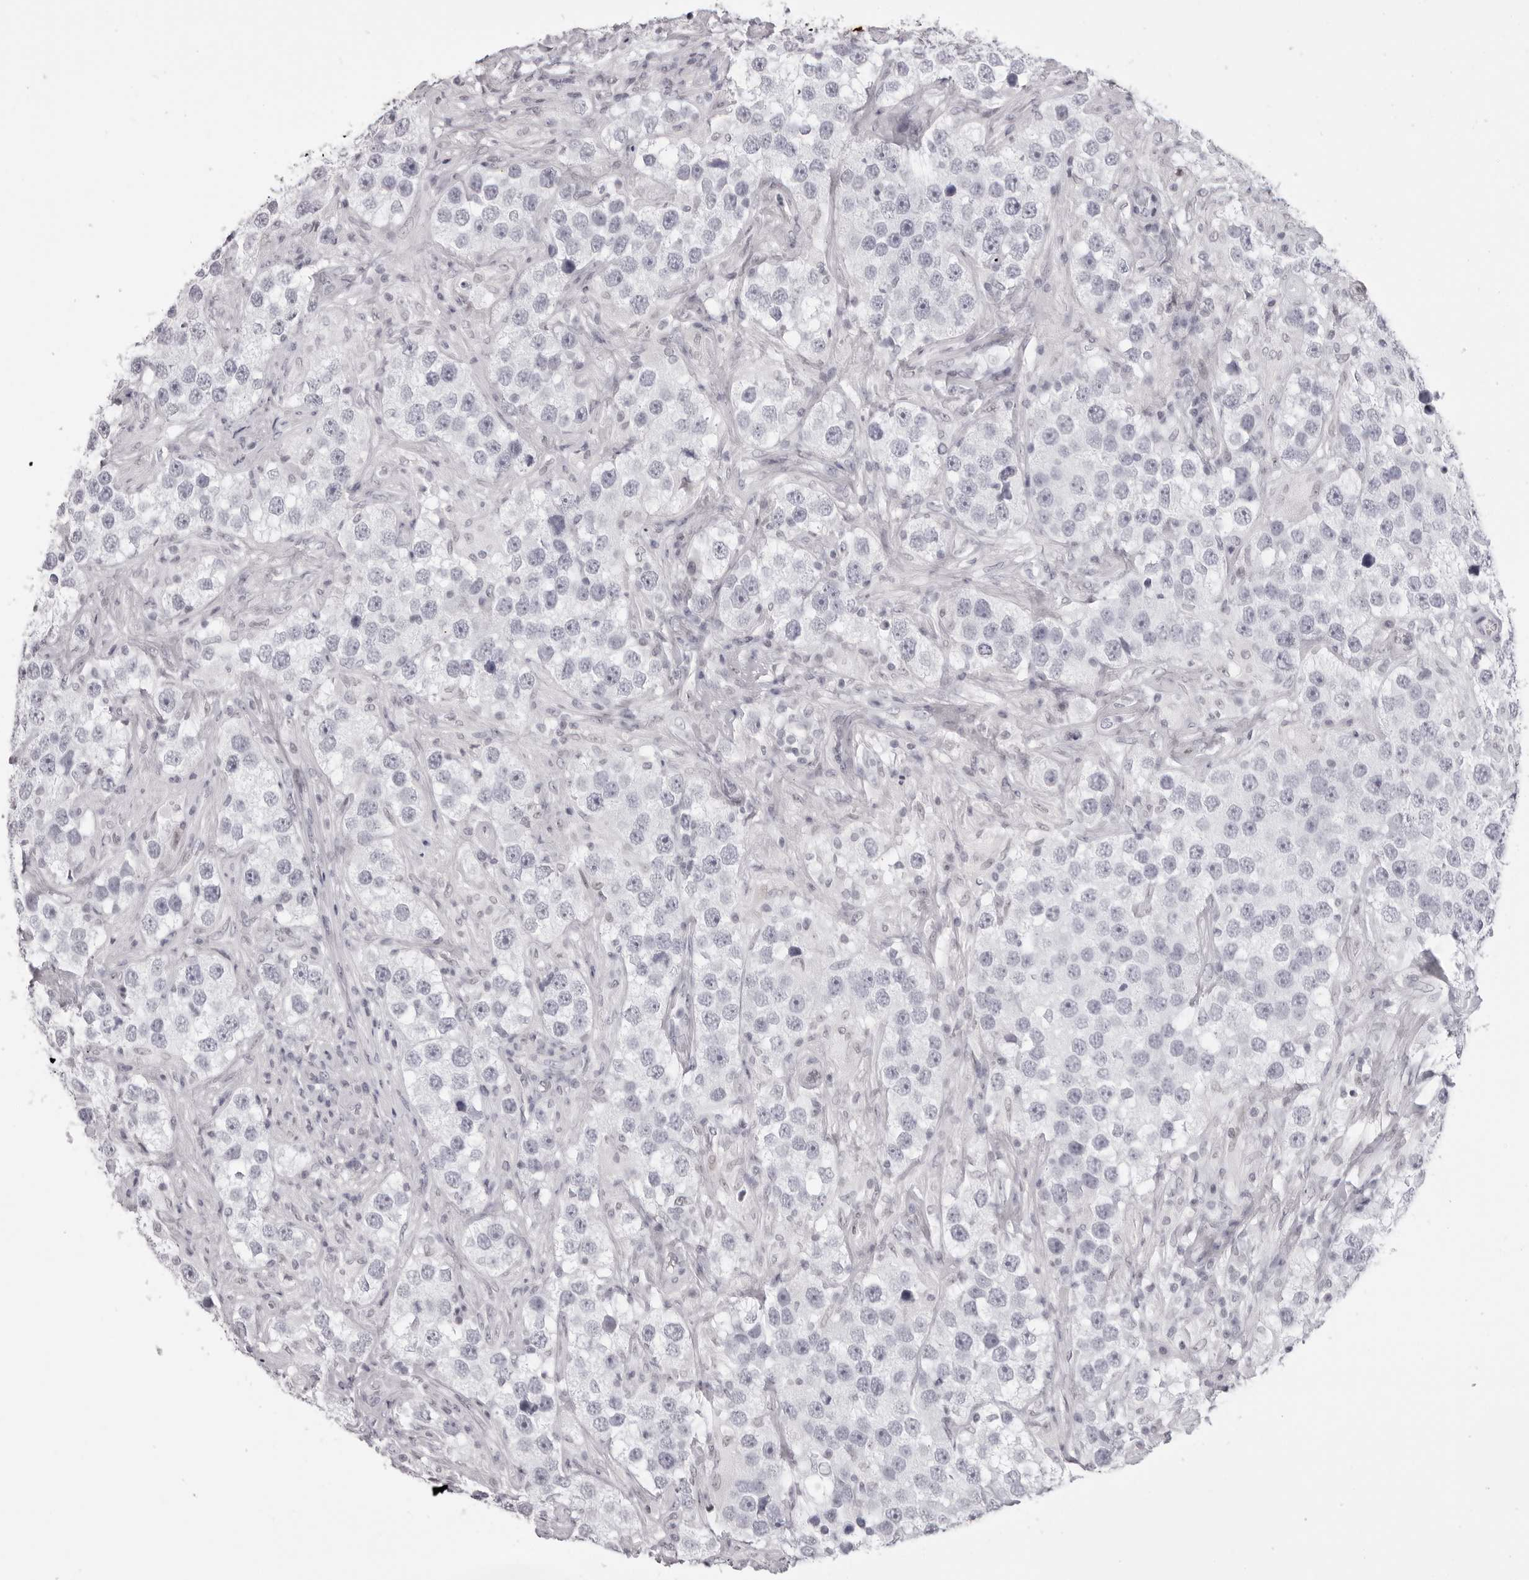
{"staining": {"intensity": "negative", "quantity": "none", "location": "none"}, "tissue": "testis cancer", "cell_type": "Tumor cells", "image_type": "cancer", "snomed": [{"axis": "morphology", "description": "Seminoma, NOS"}, {"axis": "topography", "description": "Testis"}], "caption": "DAB immunohistochemical staining of human testis cancer shows no significant positivity in tumor cells. (Stains: DAB immunohistochemistry (IHC) with hematoxylin counter stain, Microscopy: brightfield microscopy at high magnification).", "gene": "MAFK", "patient": {"sex": "male", "age": 49}}